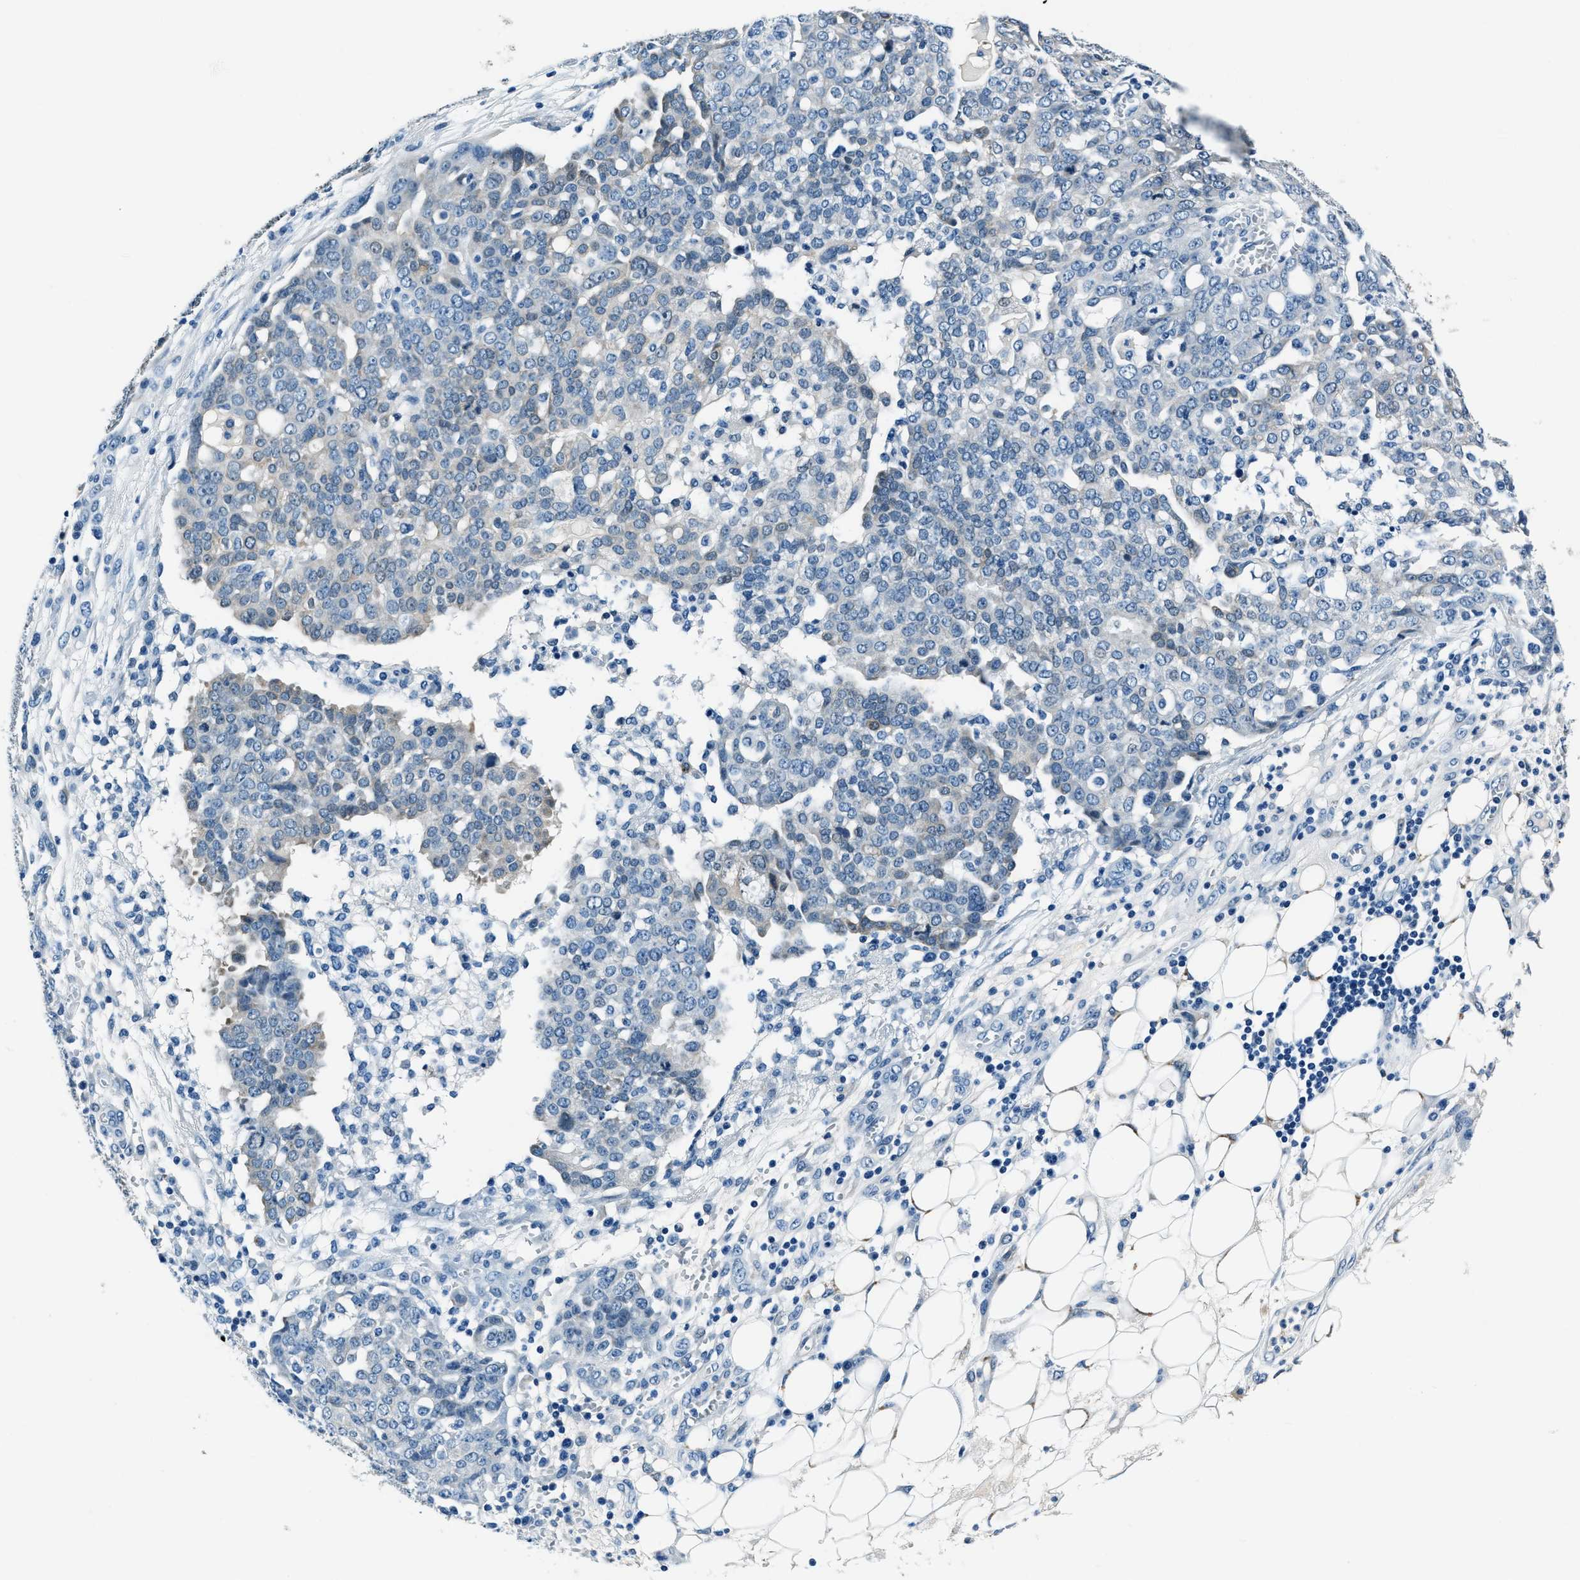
{"staining": {"intensity": "negative", "quantity": "none", "location": "none"}, "tissue": "ovarian cancer", "cell_type": "Tumor cells", "image_type": "cancer", "snomed": [{"axis": "morphology", "description": "Cystadenocarcinoma, serous, NOS"}, {"axis": "topography", "description": "Soft tissue"}, {"axis": "topography", "description": "Ovary"}], "caption": "Tumor cells show no significant expression in ovarian cancer. (DAB (3,3'-diaminobenzidine) immunohistochemistry with hematoxylin counter stain).", "gene": "PTPDC1", "patient": {"sex": "female", "age": 57}}